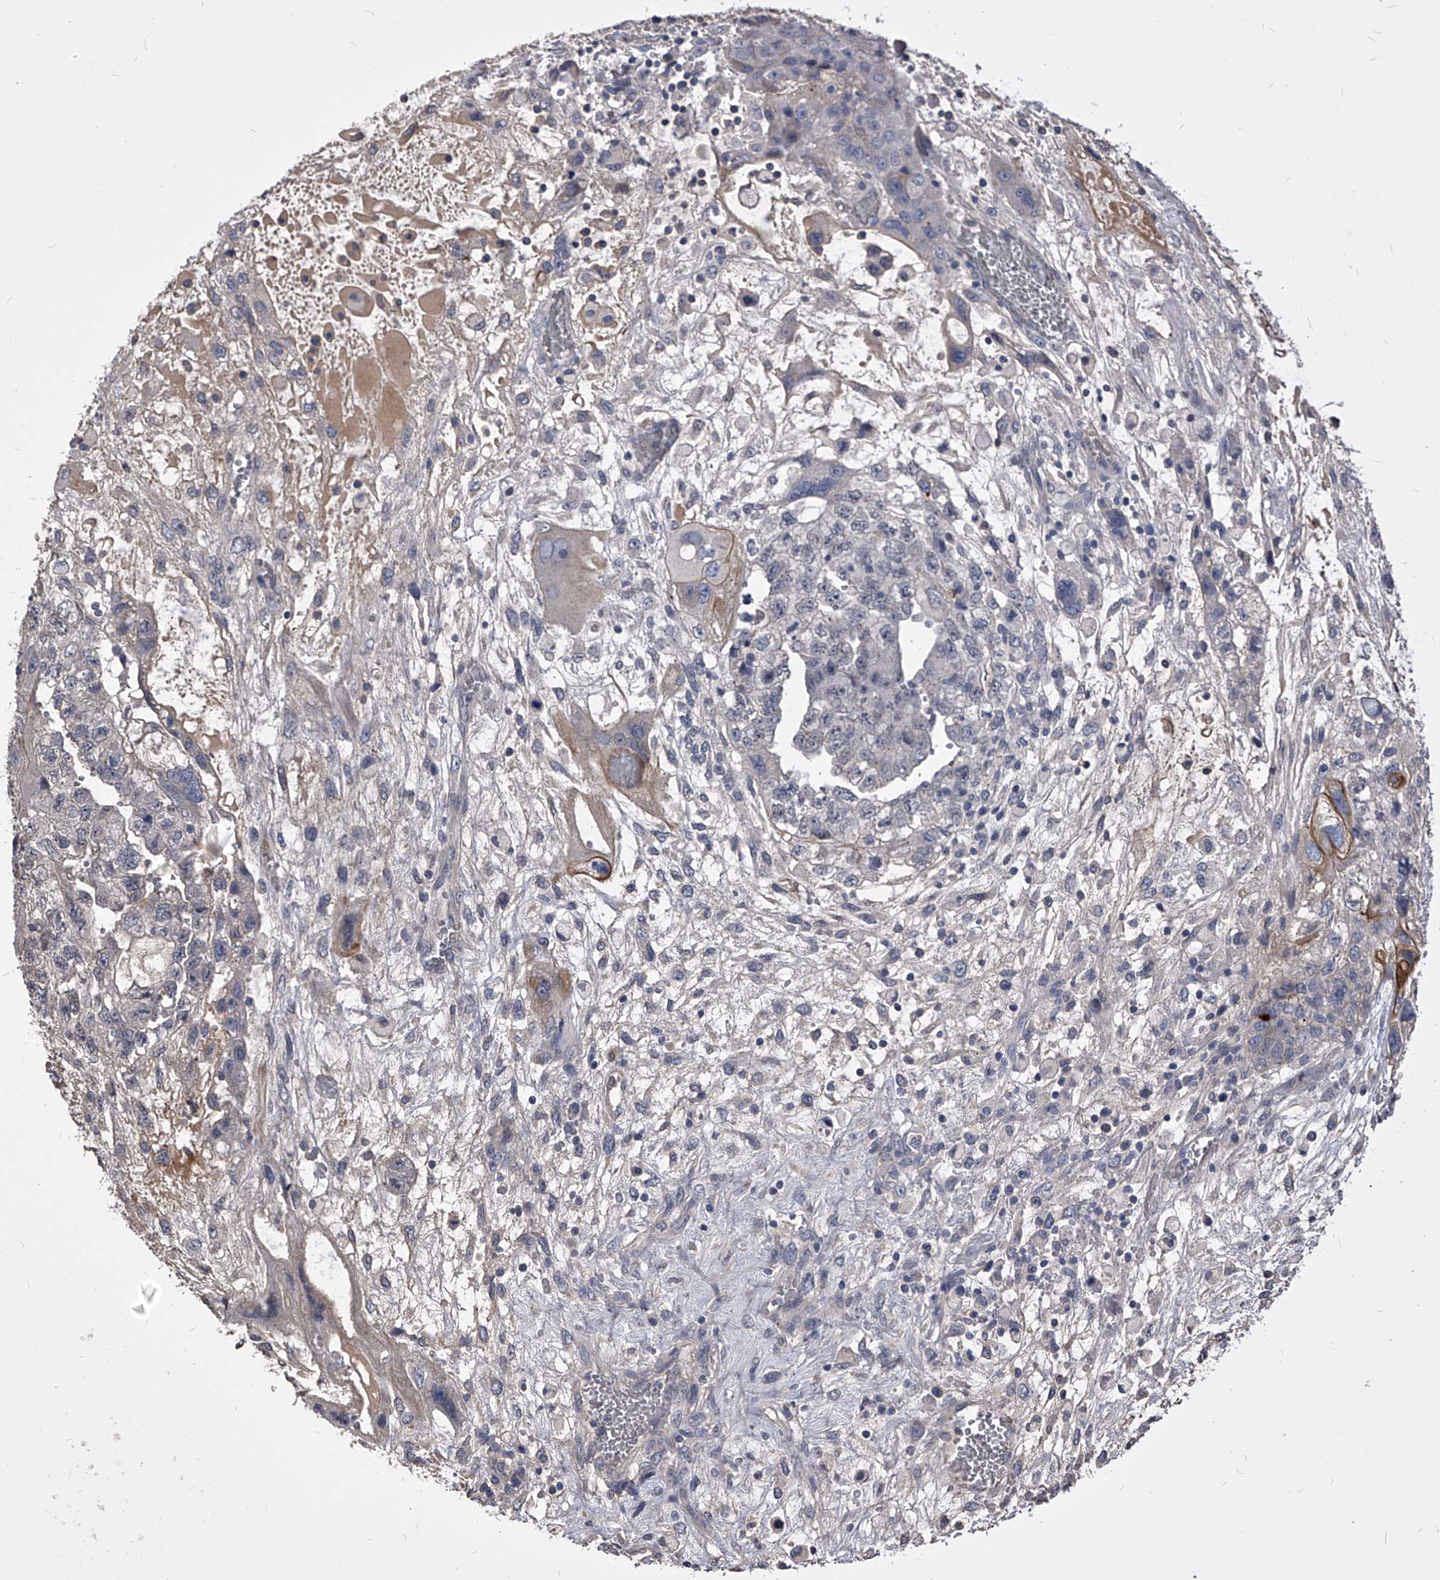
{"staining": {"intensity": "weak", "quantity": "<25%", "location": "cytoplasmic/membranous"}, "tissue": "testis cancer", "cell_type": "Tumor cells", "image_type": "cancer", "snomed": [{"axis": "morphology", "description": "Carcinoma, Embryonal, NOS"}, {"axis": "topography", "description": "Testis"}], "caption": "There is no significant positivity in tumor cells of testis embryonal carcinoma. (DAB immunohistochemistry (IHC), high magnification).", "gene": "MDN1", "patient": {"sex": "male", "age": 36}}